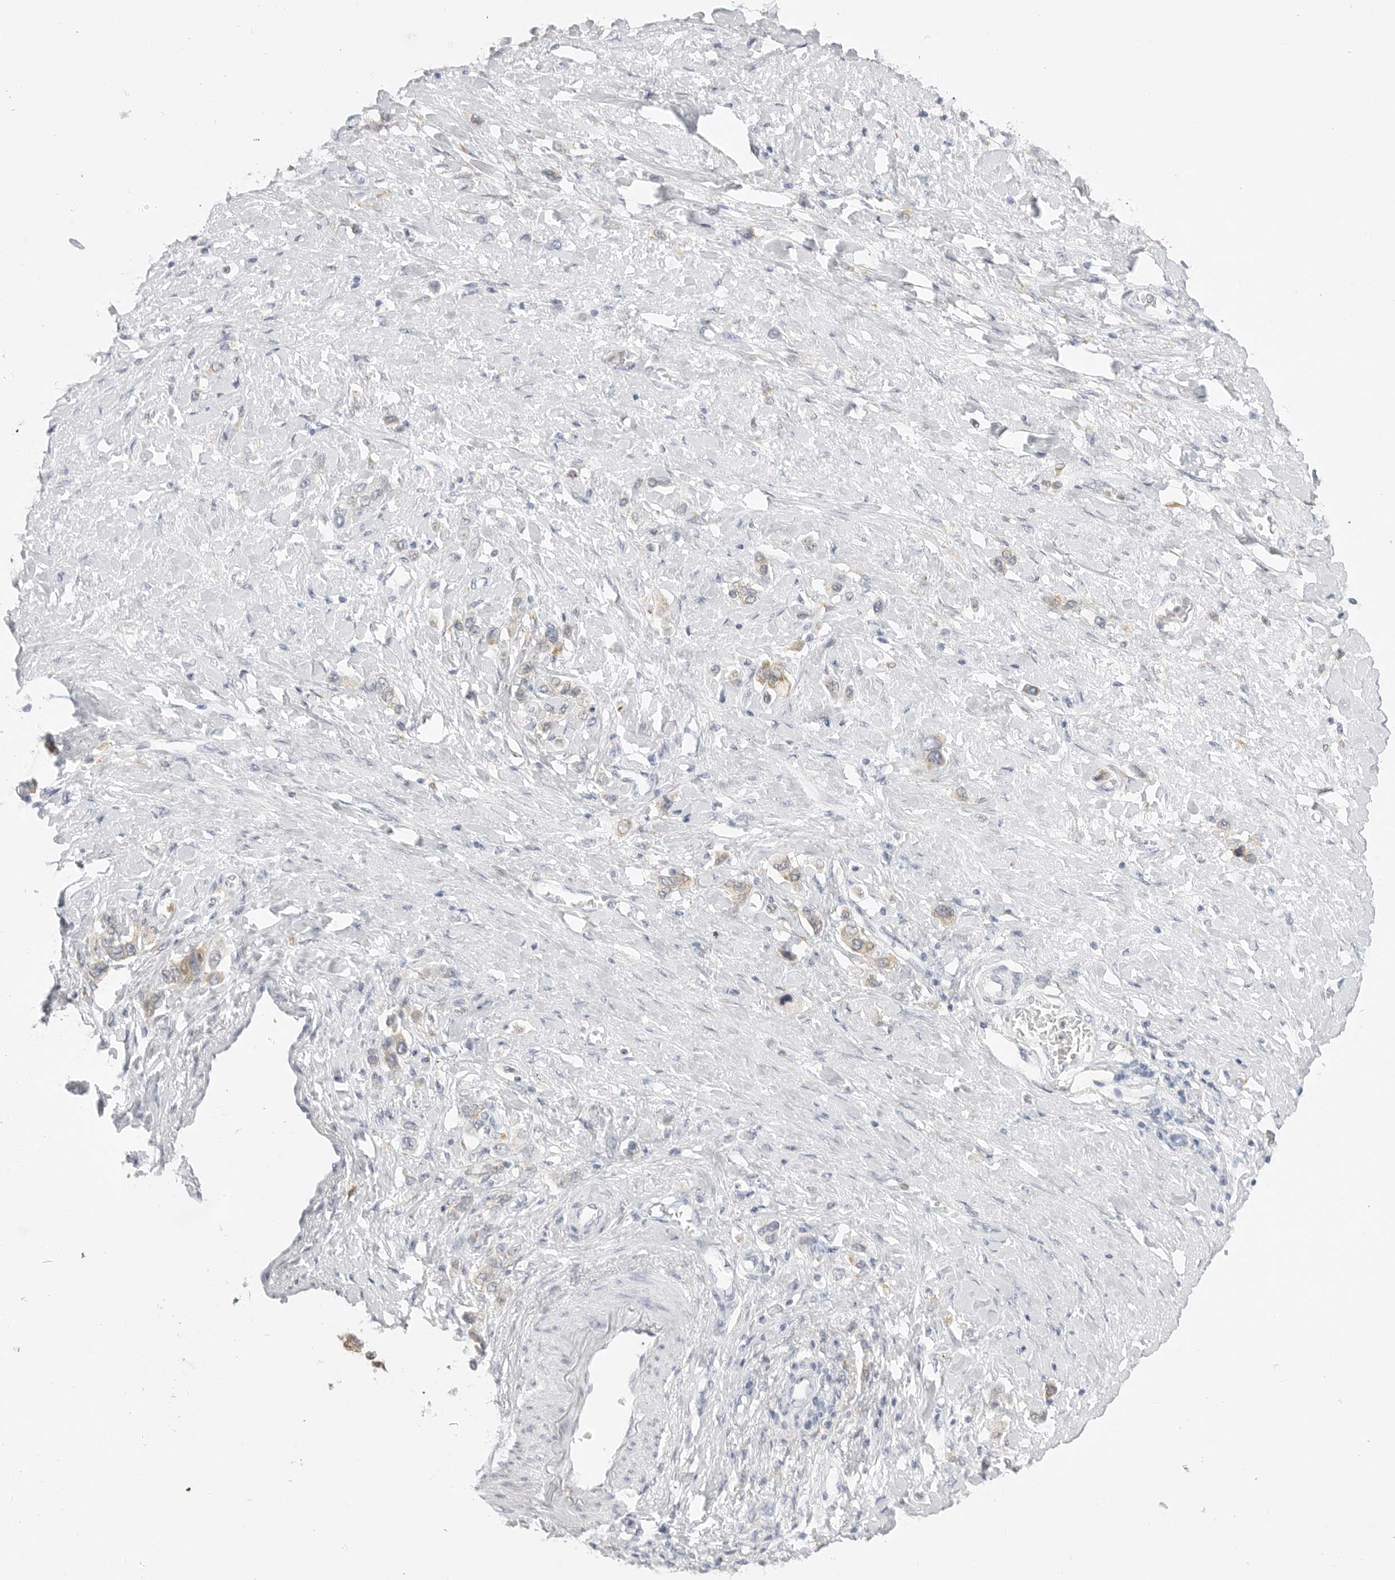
{"staining": {"intensity": "negative", "quantity": "none", "location": "none"}, "tissue": "stomach cancer", "cell_type": "Tumor cells", "image_type": "cancer", "snomed": [{"axis": "morphology", "description": "Adenocarcinoma, NOS"}, {"axis": "topography", "description": "Stomach"}], "caption": "The histopathology image demonstrates no staining of tumor cells in adenocarcinoma (stomach).", "gene": "THEM4", "patient": {"sex": "female", "age": 65}}